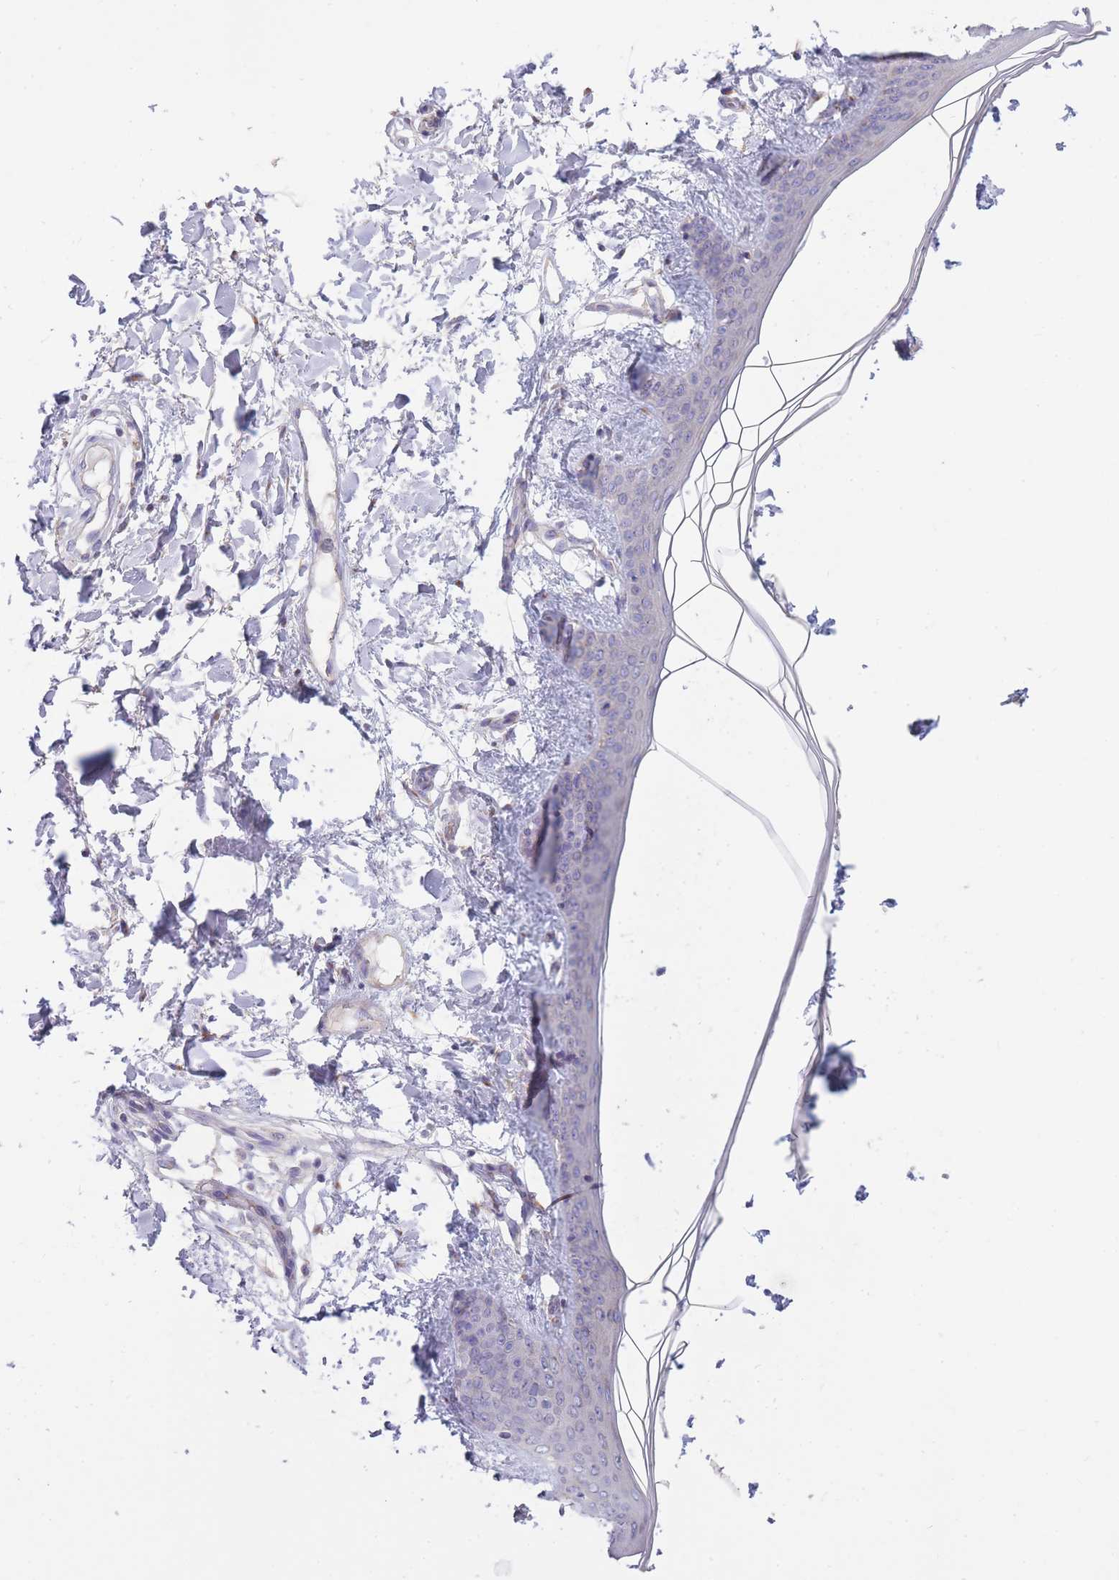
{"staining": {"intensity": "moderate", "quantity": "25%-75%", "location": "cytoplasmic/membranous"}, "tissue": "skin", "cell_type": "Fibroblasts", "image_type": "normal", "snomed": [{"axis": "morphology", "description": "Normal tissue, NOS"}, {"axis": "topography", "description": "Skin"}], "caption": "Immunohistochemical staining of benign skin displays medium levels of moderate cytoplasmic/membranous expression in about 25%-75% of fibroblasts.", "gene": "COPG1", "patient": {"sex": "female", "age": 34}}